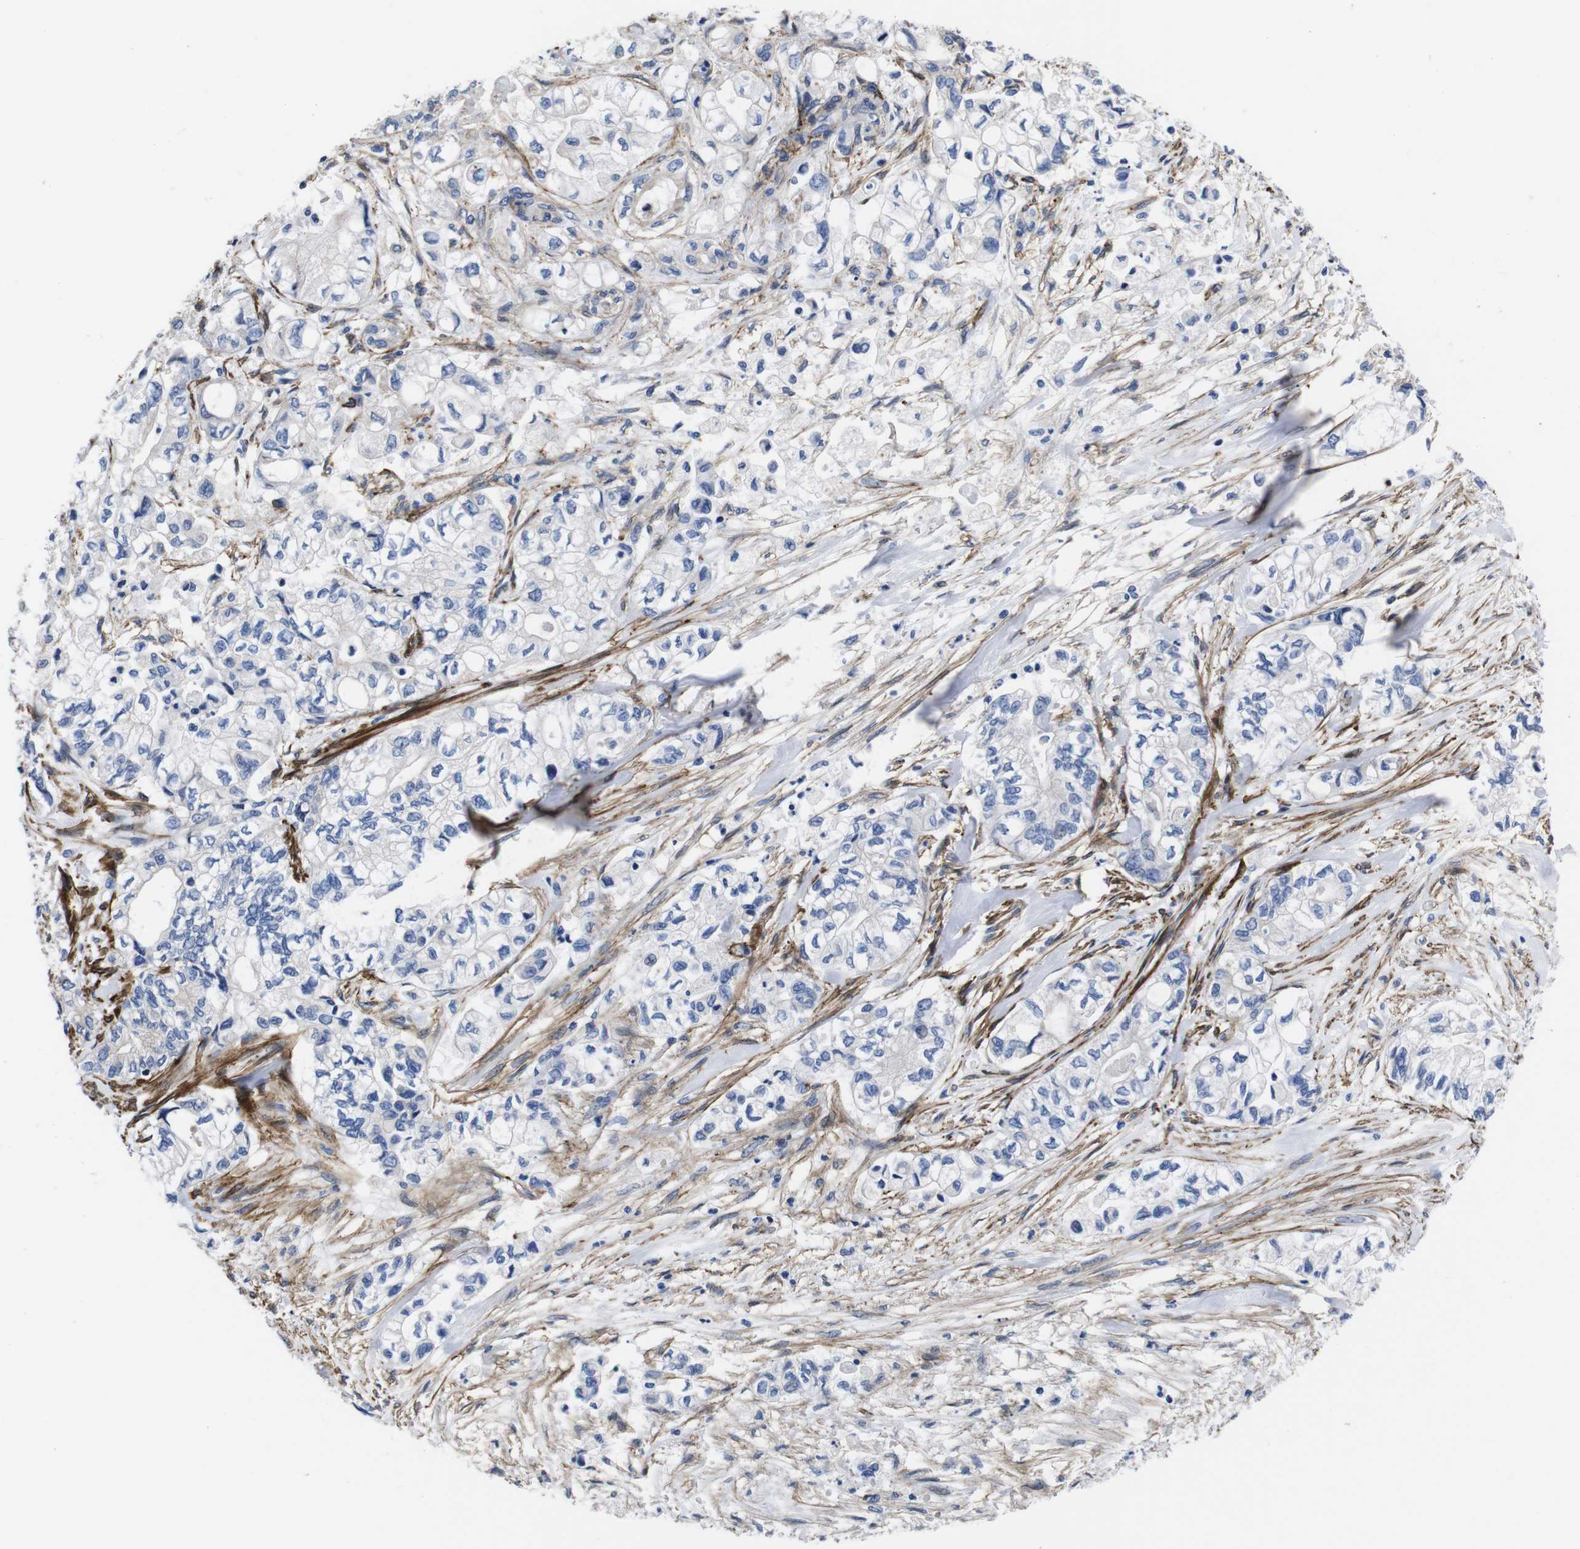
{"staining": {"intensity": "negative", "quantity": "none", "location": "none"}, "tissue": "pancreatic cancer", "cell_type": "Tumor cells", "image_type": "cancer", "snomed": [{"axis": "morphology", "description": "Adenocarcinoma, NOS"}, {"axis": "topography", "description": "Pancreas"}], "caption": "High magnification brightfield microscopy of pancreatic cancer stained with DAB (3,3'-diaminobenzidine) (brown) and counterstained with hematoxylin (blue): tumor cells show no significant staining.", "gene": "WNT10A", "patient": {"sex": "male", "age": 79}}